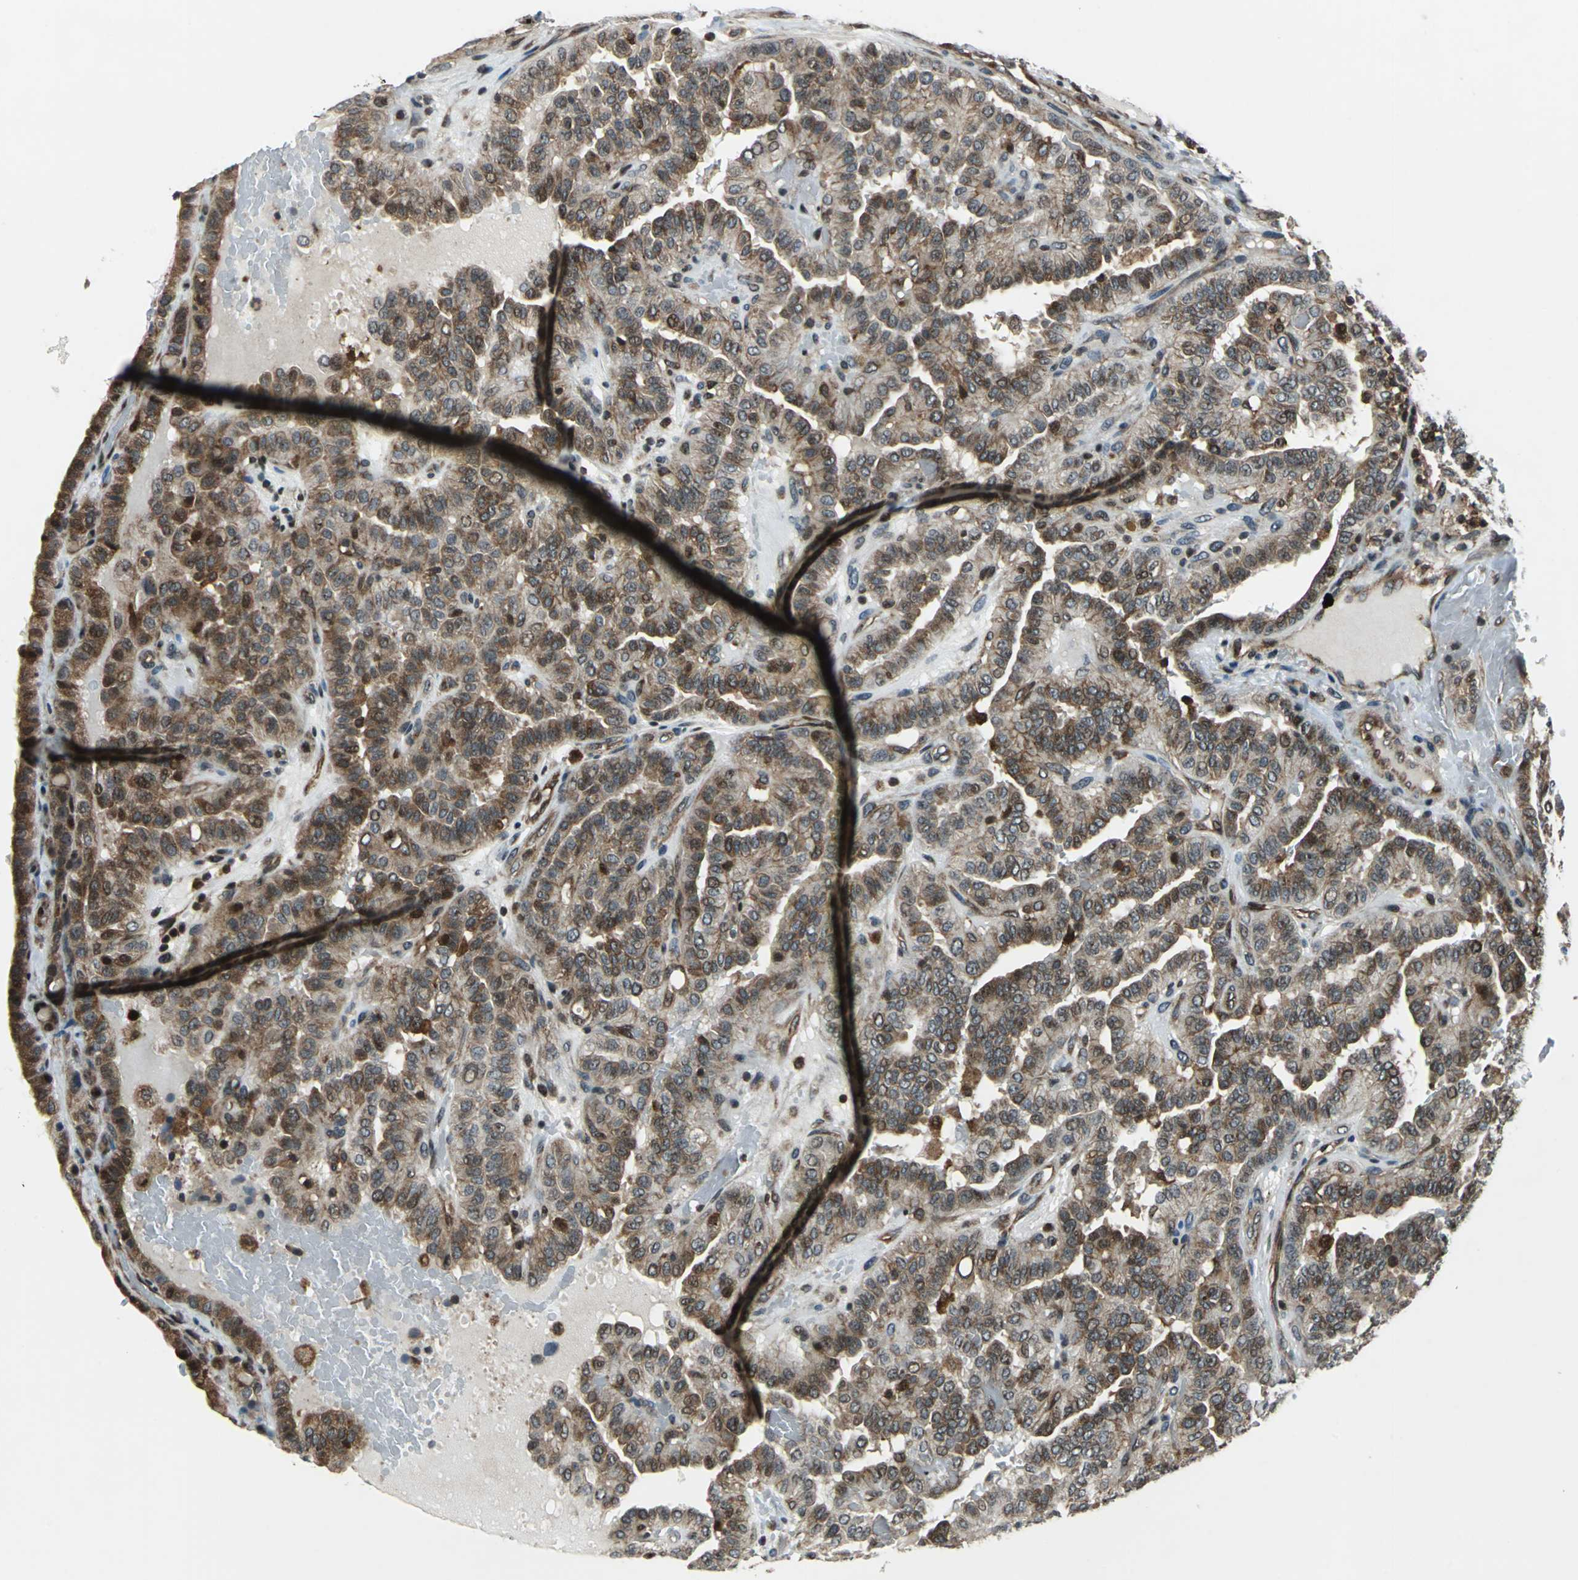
{"staining": {"intensity": "moderate", "quantity": "25%-75%", "location": "cytoplasmic/membranous"}, "tissue": "thyroid cancer", "cell_type": "Tumor cells", "image_type": "cancer", "snomed": [{"axis": "morphology", "description": "Papillary adenocarcinoma, NOS"}, {"axis": "topography", "description": "Thyroid gland"}], "caption": "A photomicrograph of thyroid papillary adenocarcinoma stained for a protein displays moderate cytoplasmic/membranous brown staining in tumor cells. The protein is stained brown, and the nuclei are stained in blue (DAB IHC with brightfield microscopy, high magnification).", "gene": "AATF", "patient": {"sex": "male", "age": 77}}